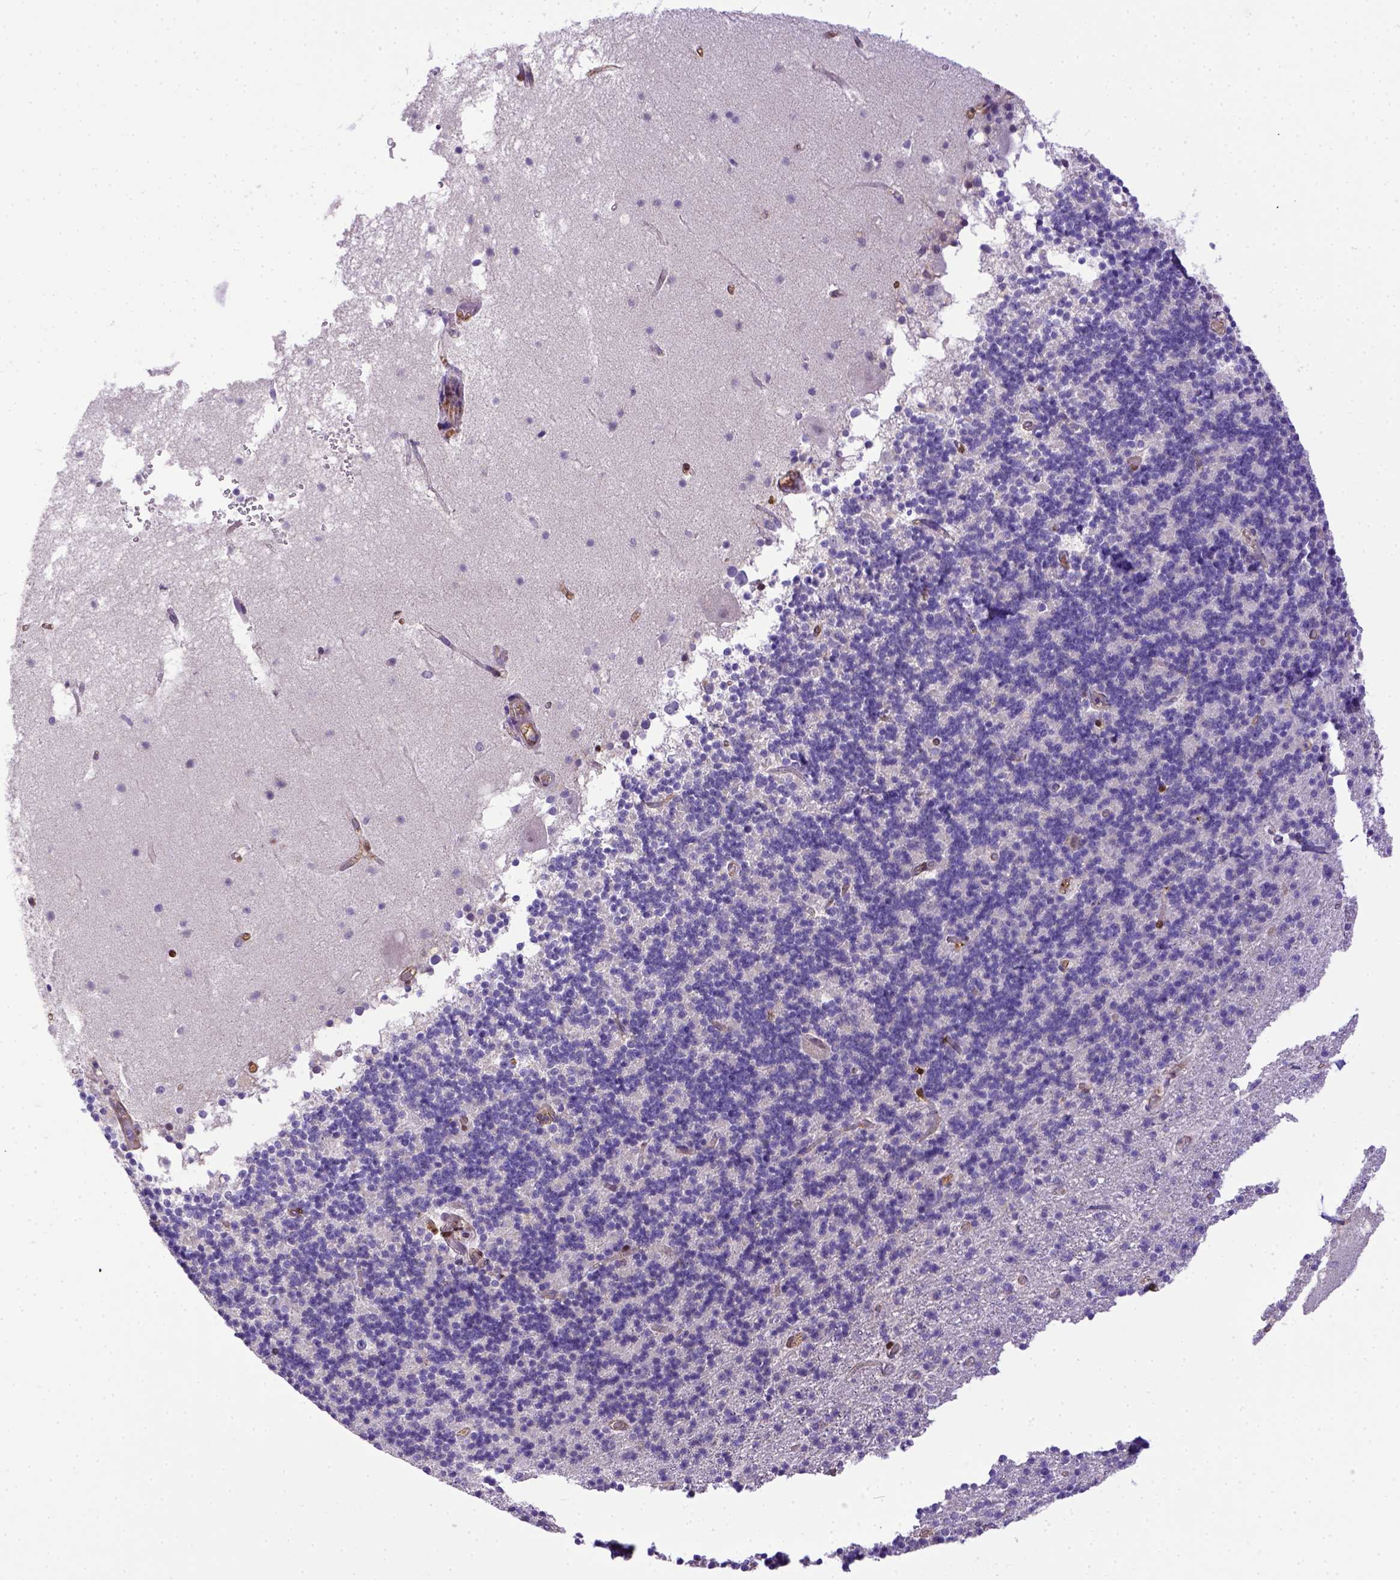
{"staining": {"intensity": "negative", "quantity": "none", "location": "none"}, "tissue": "cerebellum", "cell_type": "Cells in granular layer", "image_type": "normal", "snomed": [{"axis": "morphology", "description": "Normal tissue, NOS"}, {"axis": "topography", "description": "Cerebellum"}], "caption": "This is an immunohistochemistry image of benign human cerebellum. There is no expression in cells in granular layer.", "gene": "BTN1A1", "patient": {"sex": "male", "age": 70}}